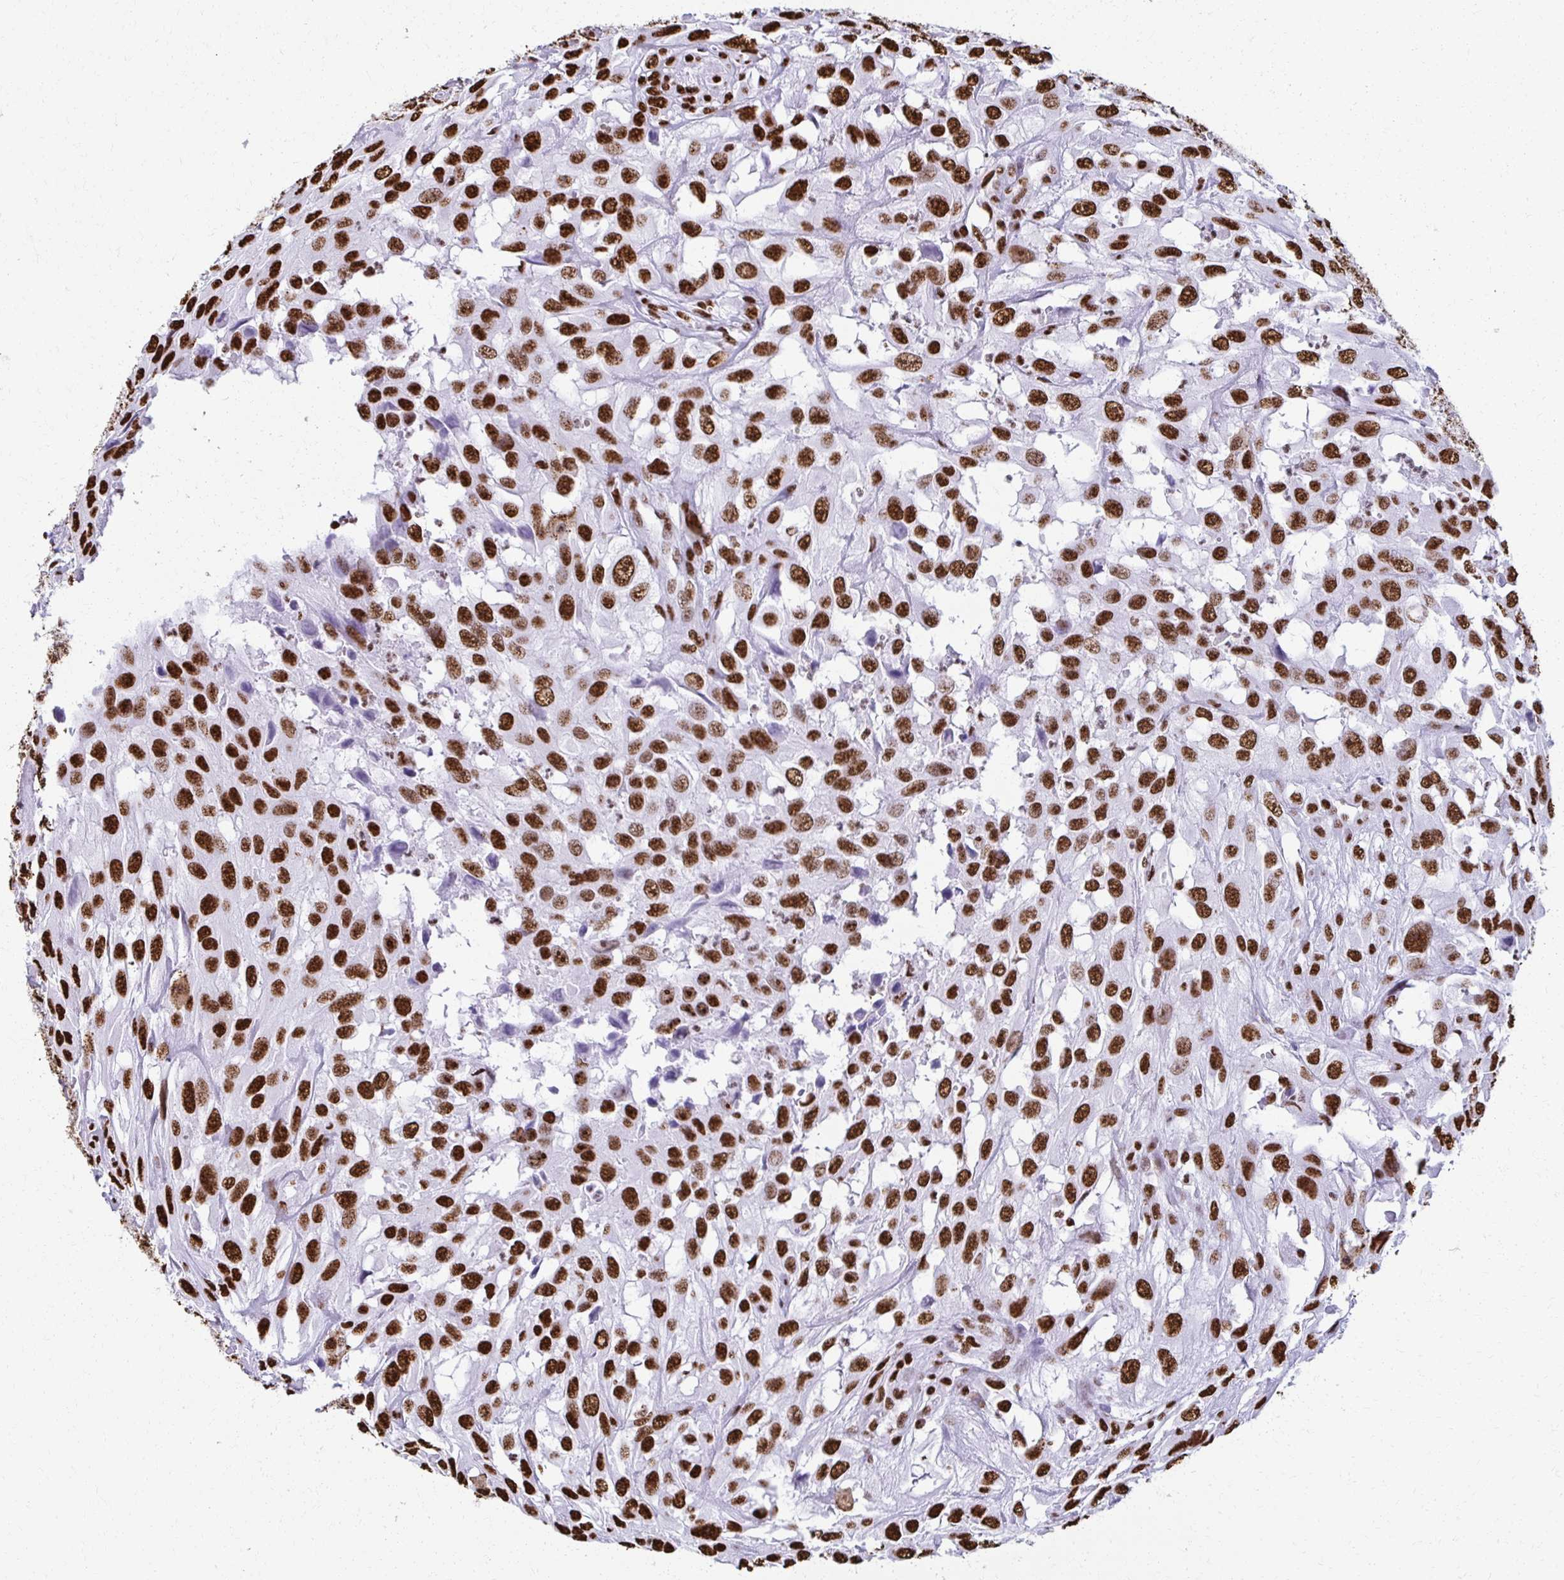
{"staining": {"intensity": "strong", "quantity": ">75%", "location": "nuclear"}, "tissue": "urothelial cancer", "cell_type": "Tumor cells", "image_type": "cancer", "snomed": [{"axis": "morphology", "description": "Urothelial carcinoma, High grade"}, {"axis": "topography", "description": "Urinary bladder"}], "caption": "An image showing strong nuclear staining in approximately >75% of tumor cells in high-grade urothelial carcinoma, as visualized by brown immunohistochemical staining.", "gene": "NONO", "patient": {"sex": "male", "age": 67}}